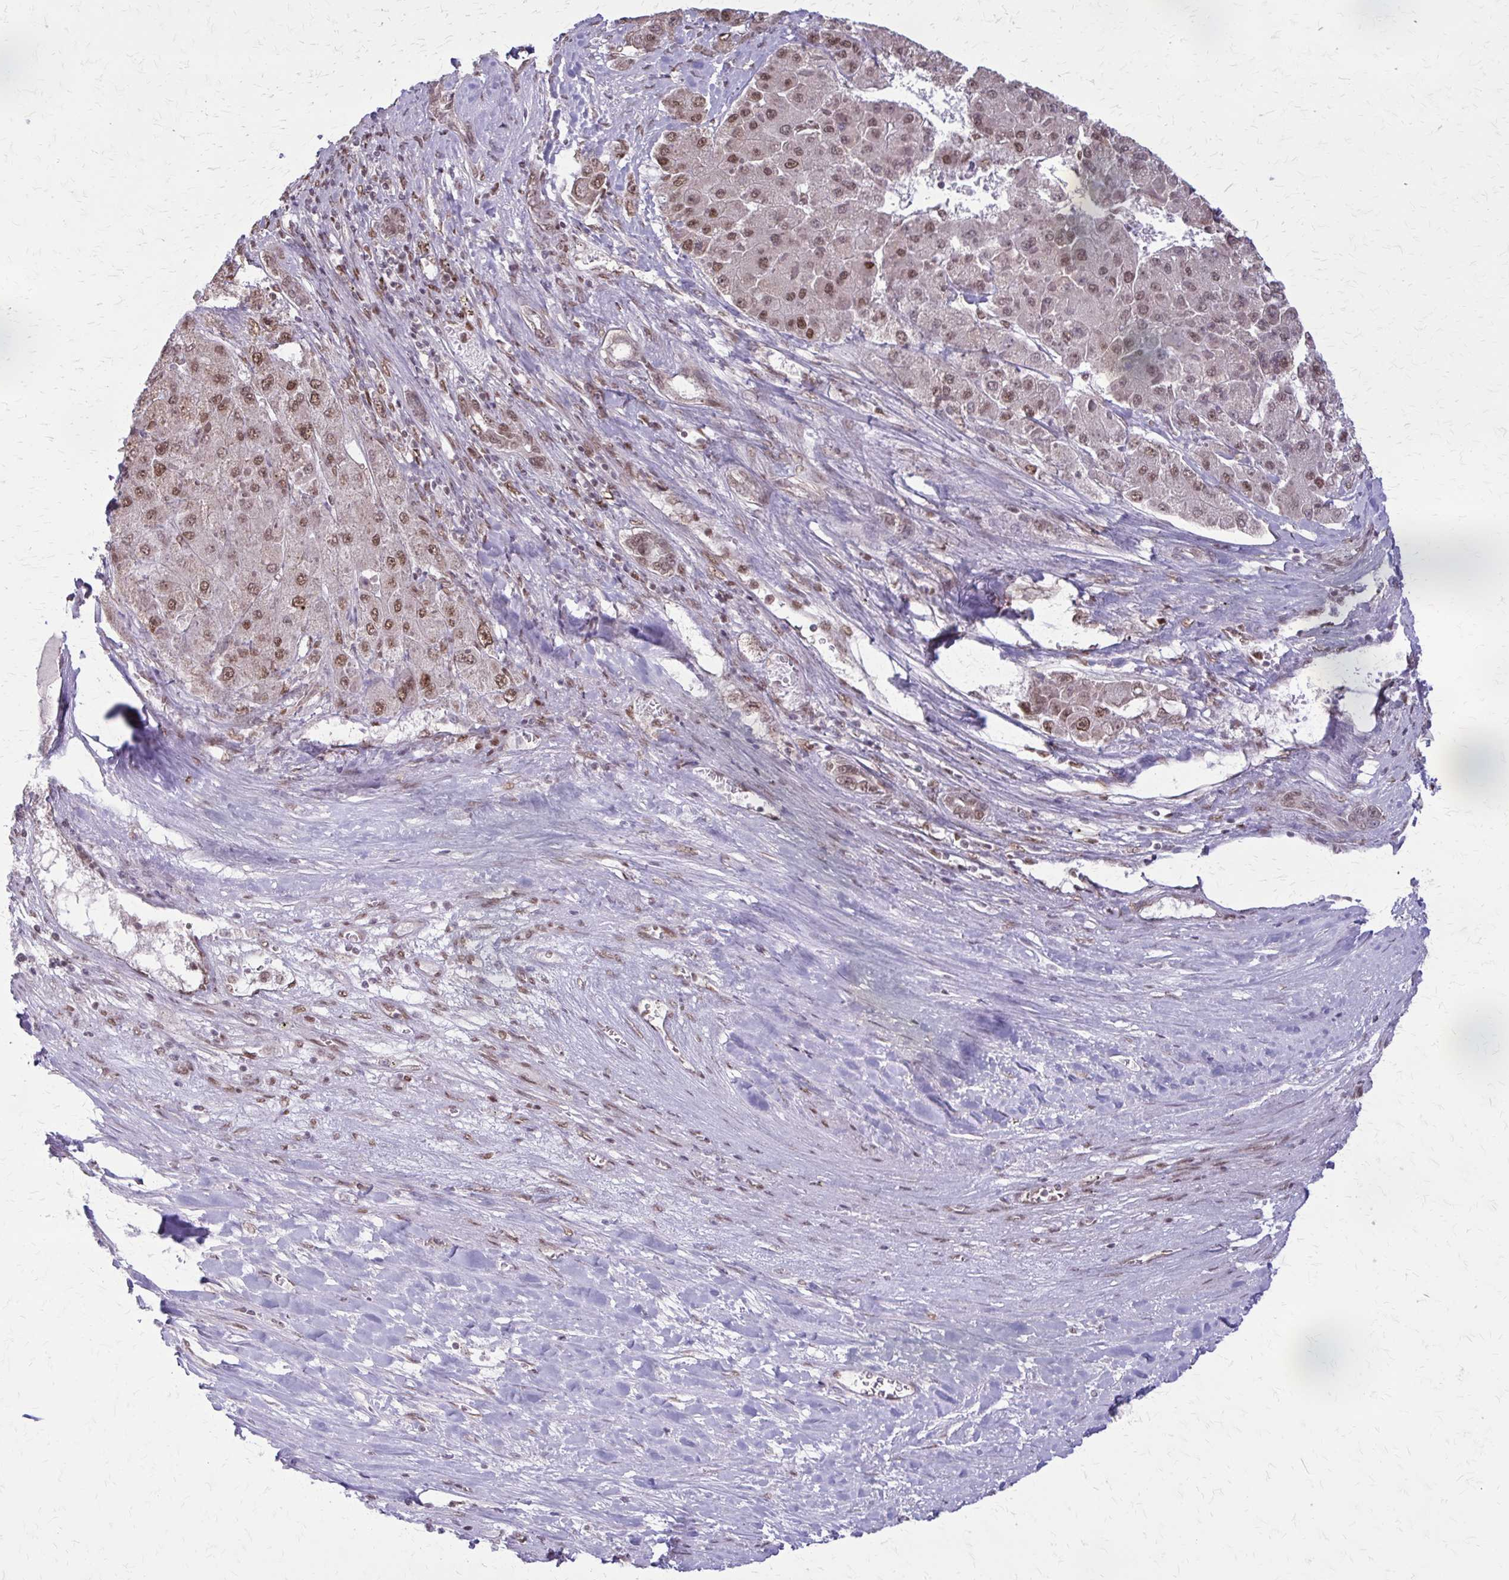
{"staining": {"intensity": "moderate", "quantity": "25%-75%", "location": "nuclear"}, "tissue": "liver cancer", "cell_type": "Tumor cells", "image_type": "cancer", "snomed": [{"axis": "morphology", "description": "Carcinoma, Hepatocellular, NOS"}, {"axis": "topography", "description": "Liver"}], "caption": "High-power microscopy captured an immunohistochemistry image of liver cancer, revealing moderate nuclear positivity in approximately 25%-75% of tumor cells.", "gene": "TTF1", "patient": {"sex": "female", "age": 73}}